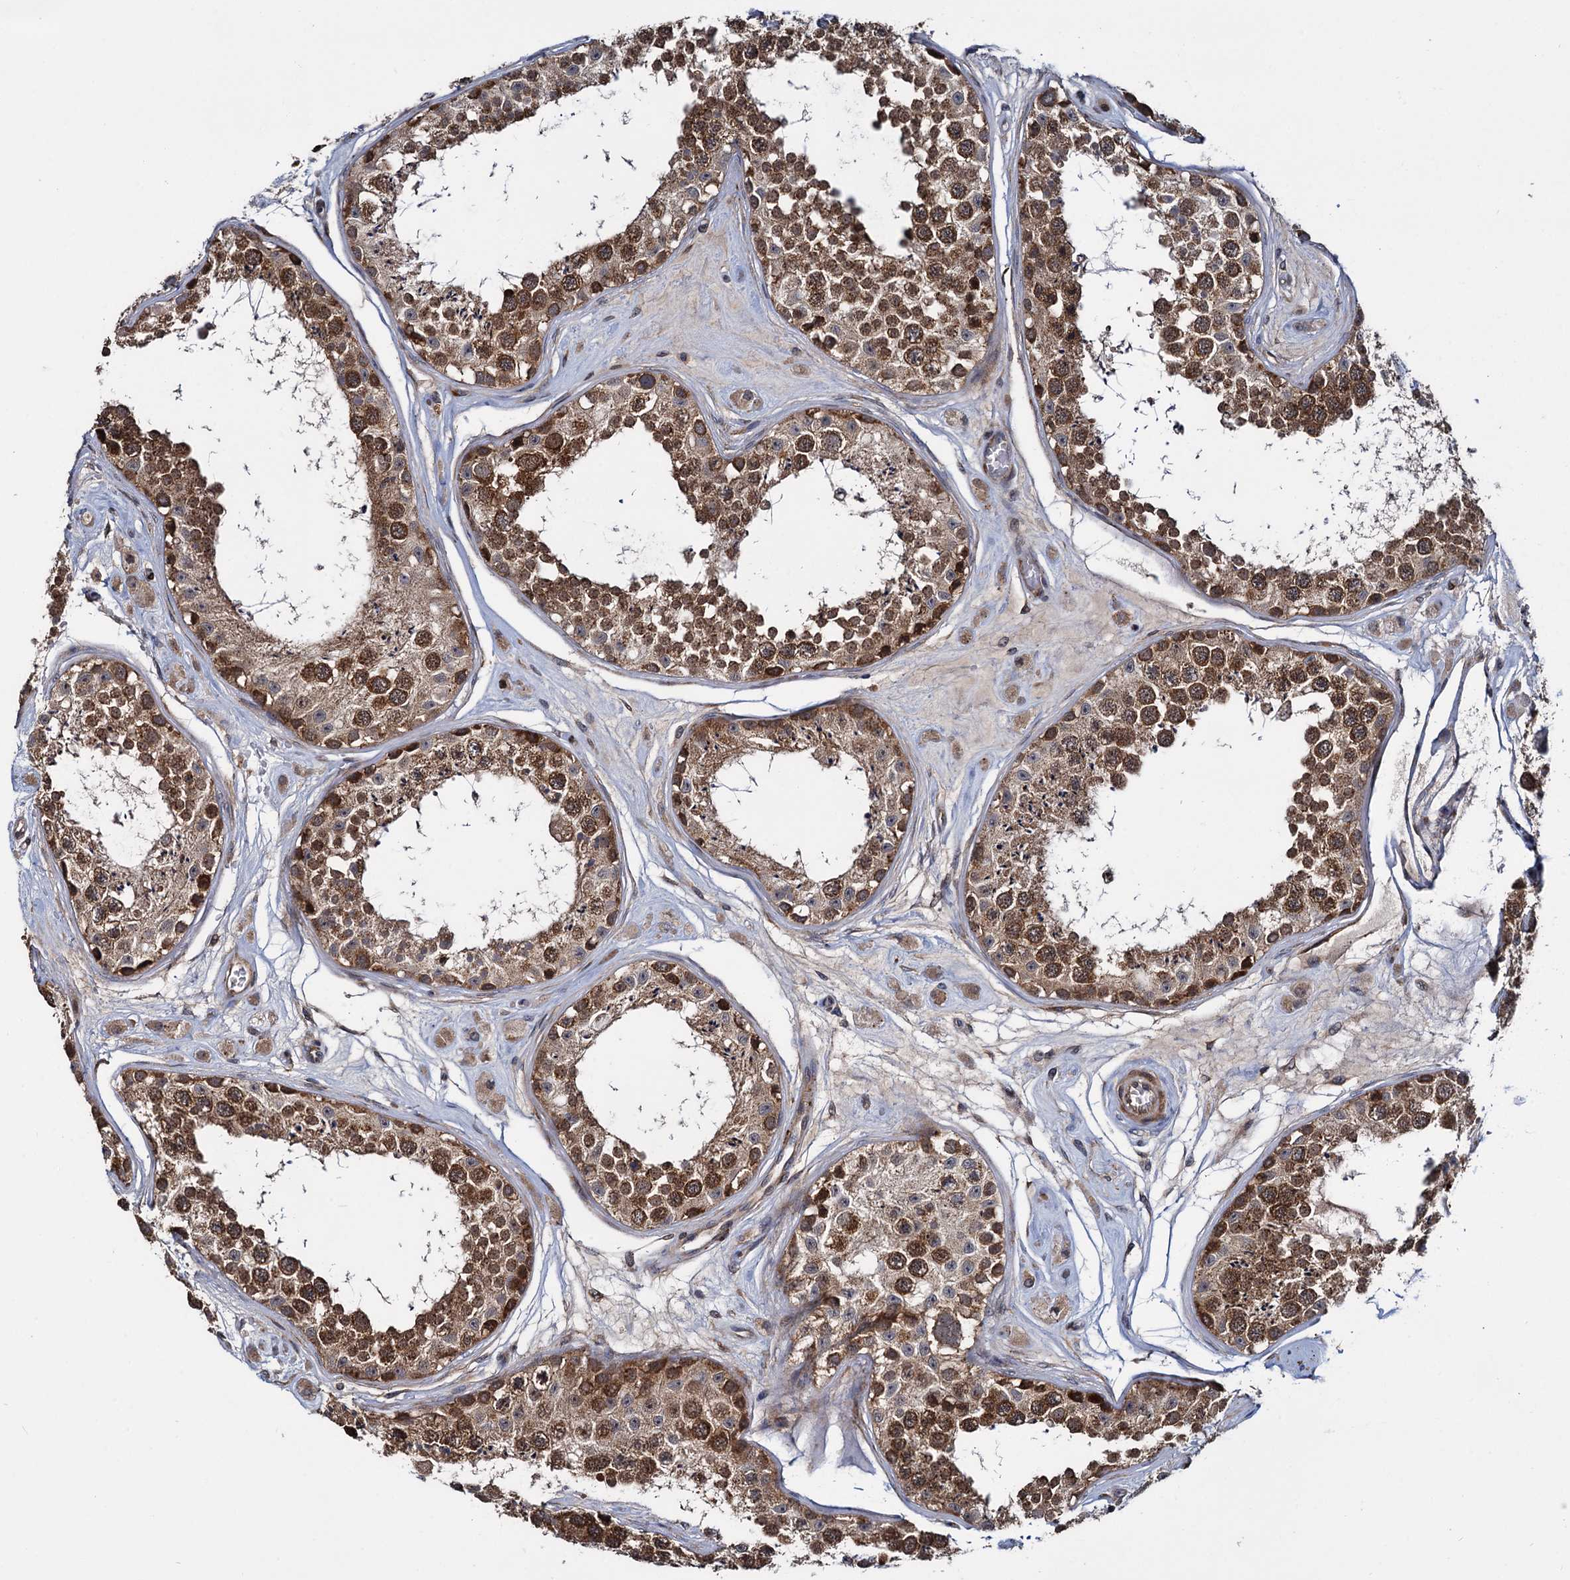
{"staining": {"intensity": "strong", "quantity": ">75%", "location": "cytoplasmic/membranous"}, "tissue": "testis", "cell_type": "Cells in seminiferous ducts", "image_type": "normal", "snomed": [{"axis": "morphology", "description": "Normal tissue, NOS"}, {"axis": "topography", "description": "Testis"}], "caption": "This photomicrograph reveals immunohistochemistry (IHC) staining of unremarkable human testis, with high strong cytoplasmic/membranous positivity in about >75% of cells in seminiferous ducts.", "gene": "ARHGAP42", "patient": {"sex": "male", "age": 25}}